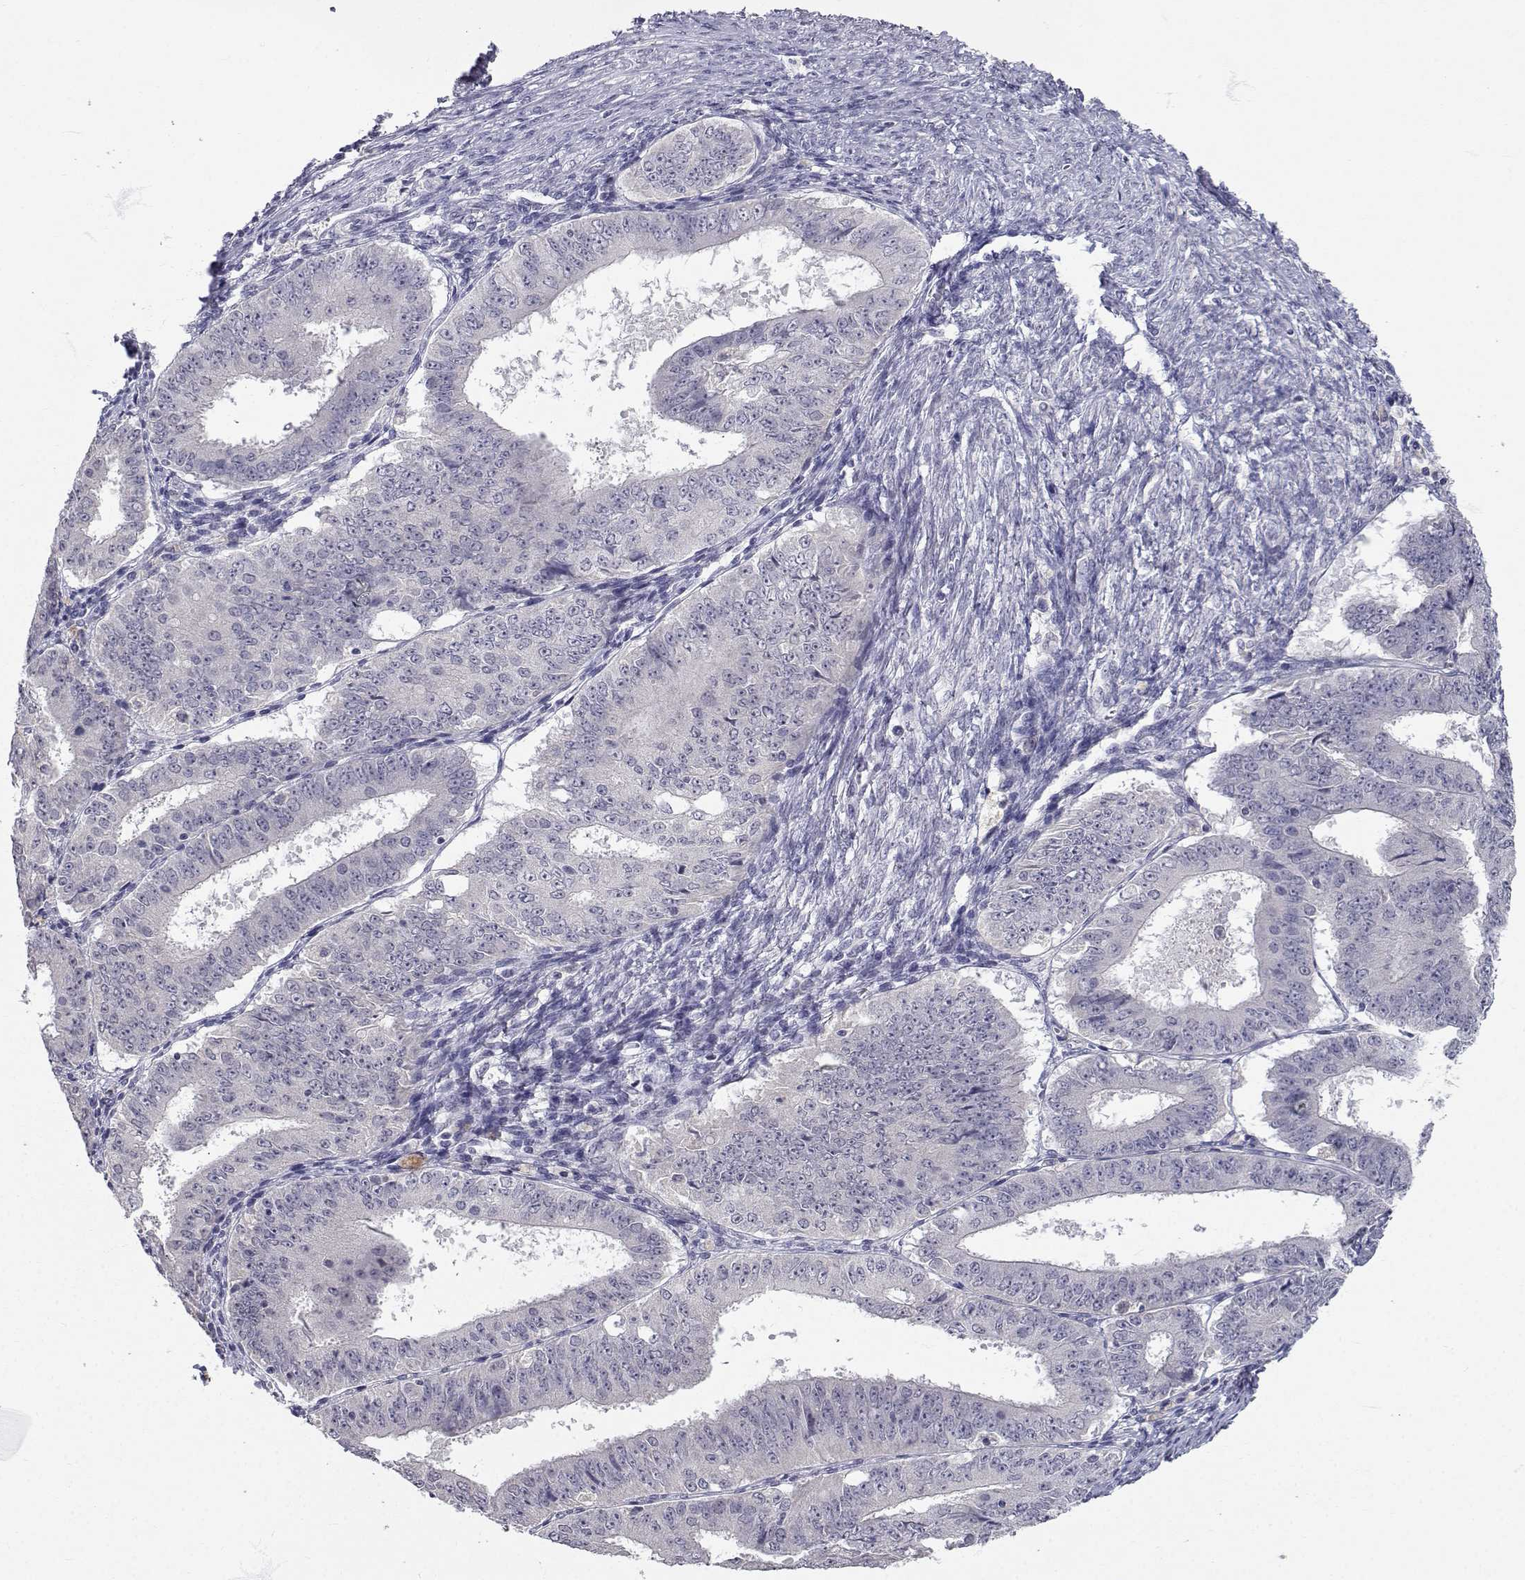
{"staining": {"intensity": "negative", "quantity": "none", "location": "none"}, "tissue": "ovarian cancer", "cell_type": "Tumor cells", "image_type": "cancer", "snomed": [{"axis": "morphology", "description": "Carcinoma, endometroid"}, {"axis": "topography", "description": "Ovary"}], "caption": "Photomicrograph shows no significant protein expression in tumor cells of ovarian cancer (endometroid carcinoma). (Stains: DAB immunohistochemistry with hematoxylin counter stain, Microscopy: brightfield microscopy at high magnification).", "gene": "SLC6A3", "patient": {"sex": "female", "age": 42}}